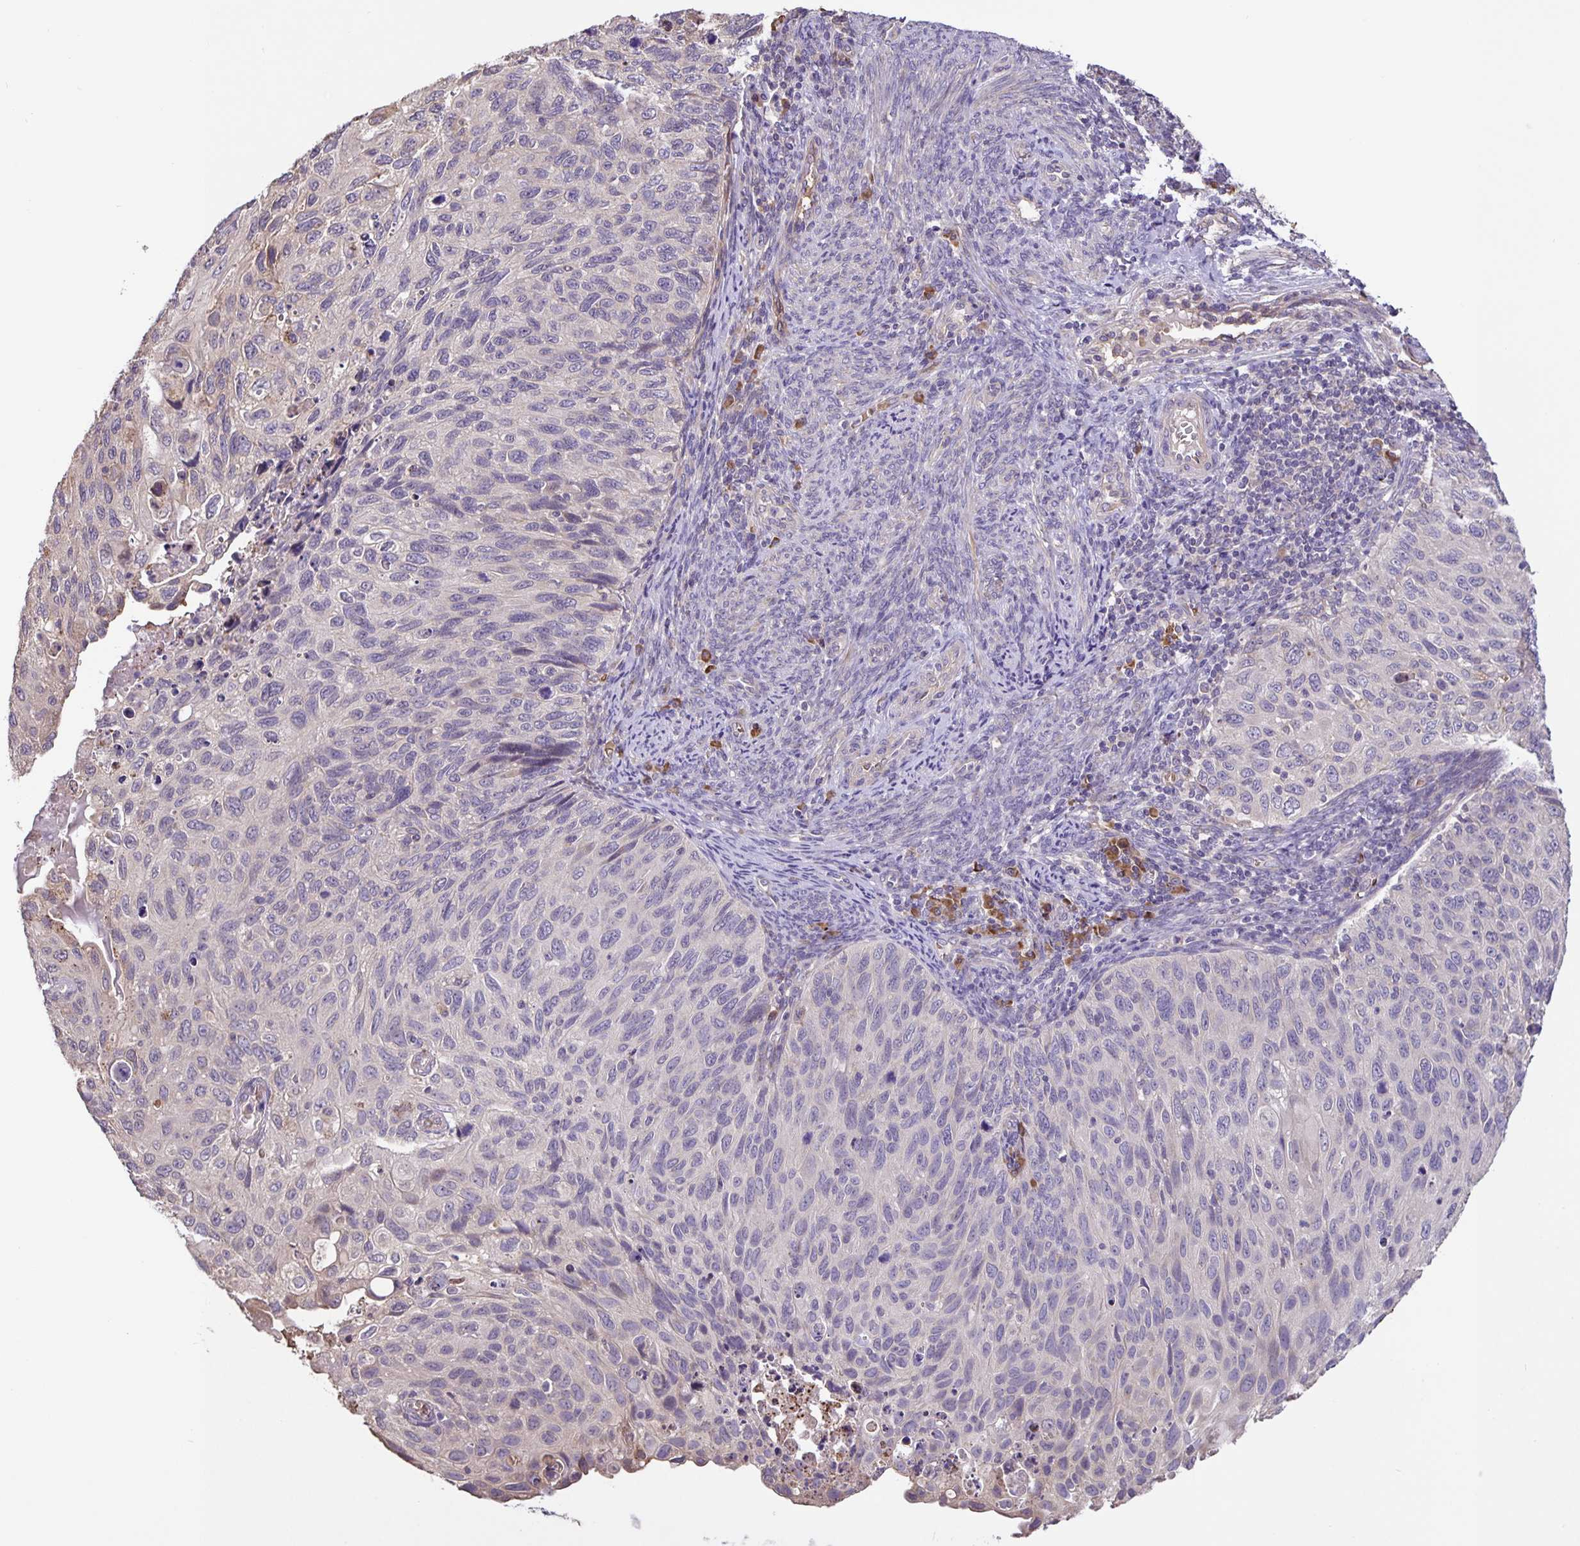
{"staining": {"intensity": "weak", "quantity": "<25%", "location": "cytoplasmic/membranous"}, "tissue": "cervical cancer", "cell_type": "Tumor cells", "image_type": "cancer", "snomed": [{"axis": "morphology", "description": "Squamous cell carcinoma, NOS"}, {"axis": "topography", "description": "Cervix"}], "caption": "Tumor cells show no significant protein expression in cervical cancer (squamous cell carcinoma).", "gene": "TMEM71", "patient": {"sex": "female", "age": 70}}